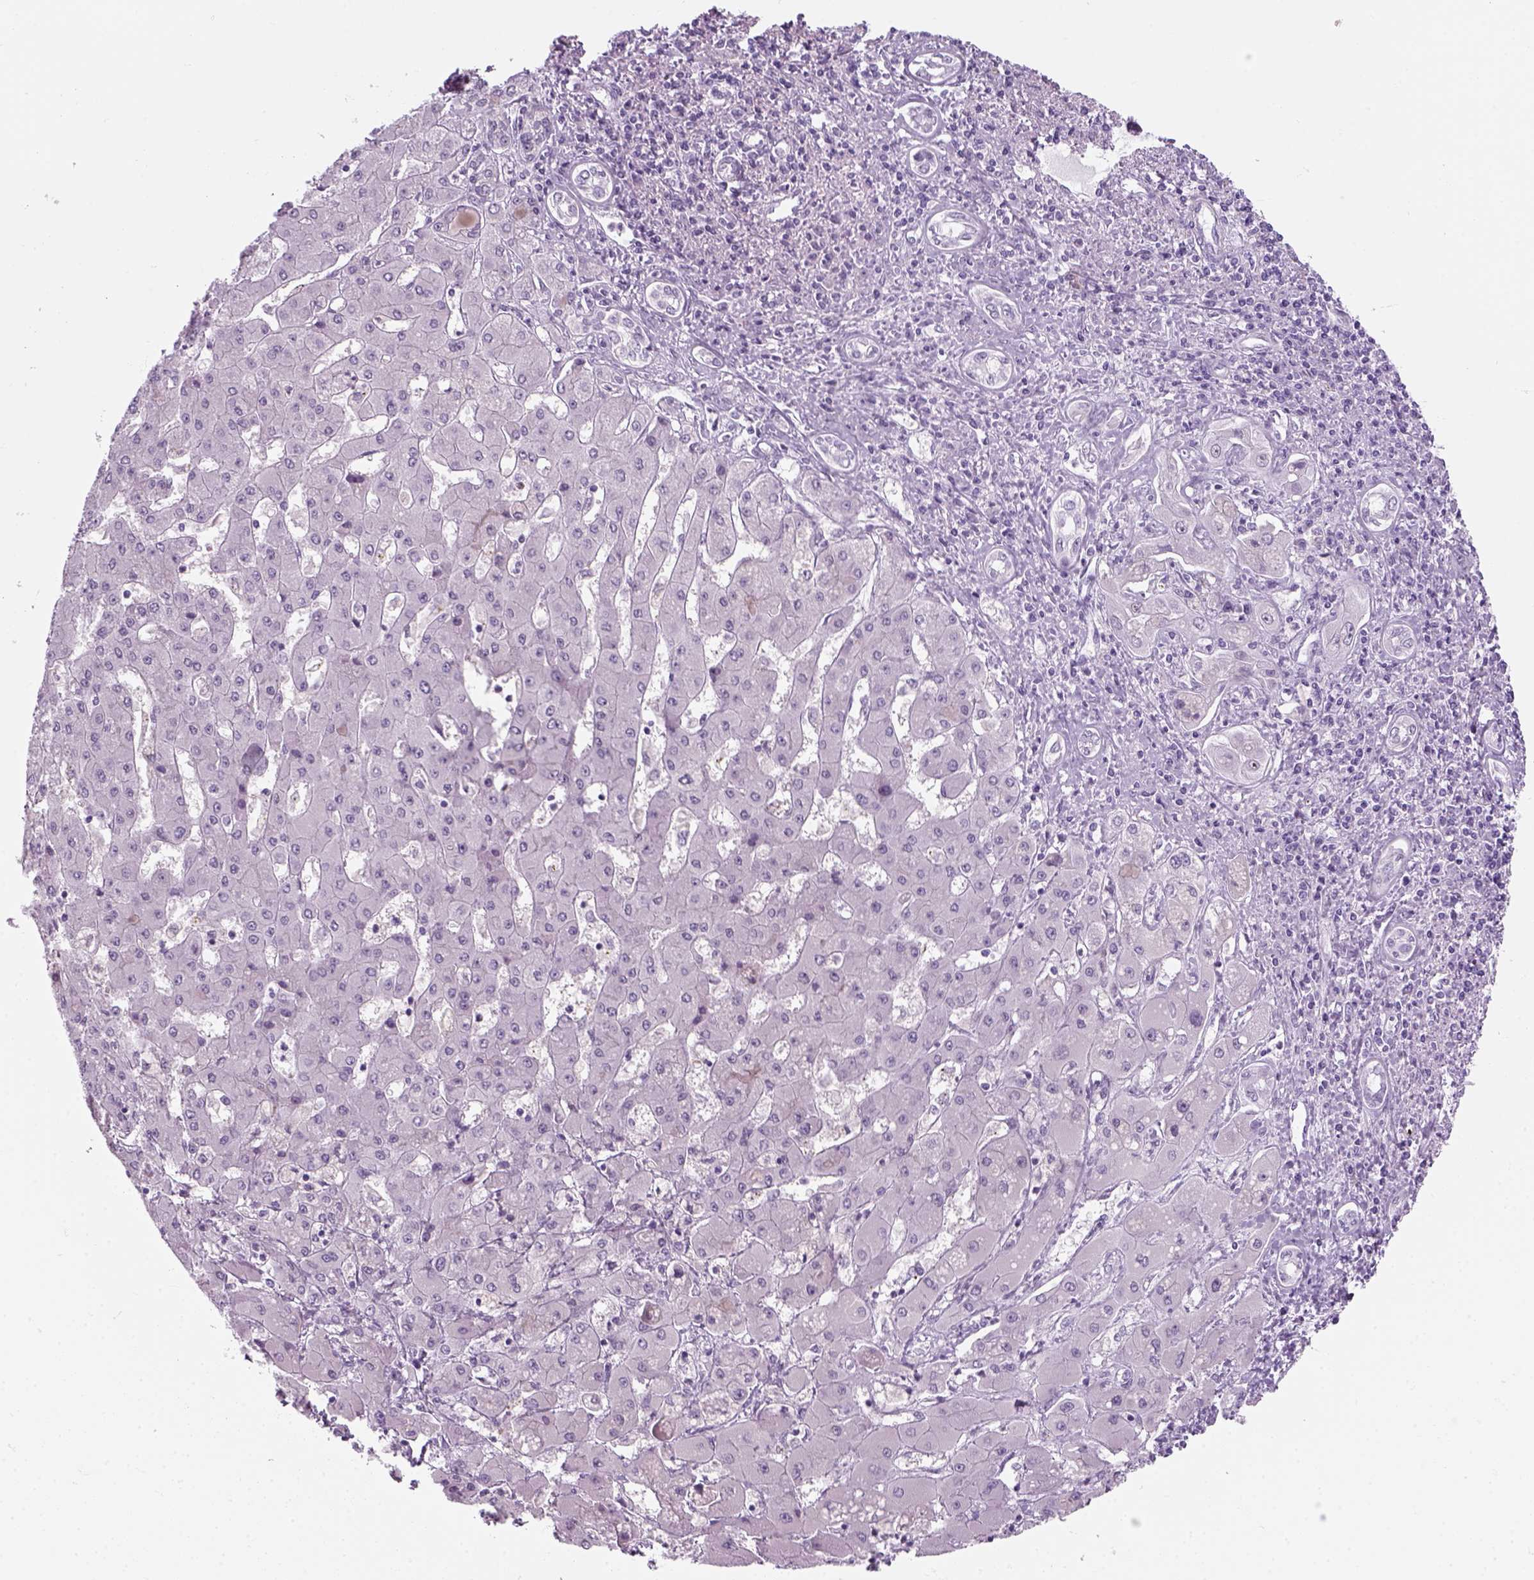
{"staining": {"intensity": "negative", "quantity": "none", "location": "none"}, "tissue": "liver cancer", "cell_type": "Tumor cells", "image_type": "cancer", "snomed": [{"axis": "morphology", "description": "Cholangiocarcinoma"}, {"axis": "topography", "description": "Liver"}], "caption": "An immunohistochemistry histopathology image of cholangiocarcinoma (liver) is shown. There is no staining in tumor cells of cholangiocarcinoma (liver).", "gene": "ZNF865", "patient": {"sex": "male", "age": 67}}